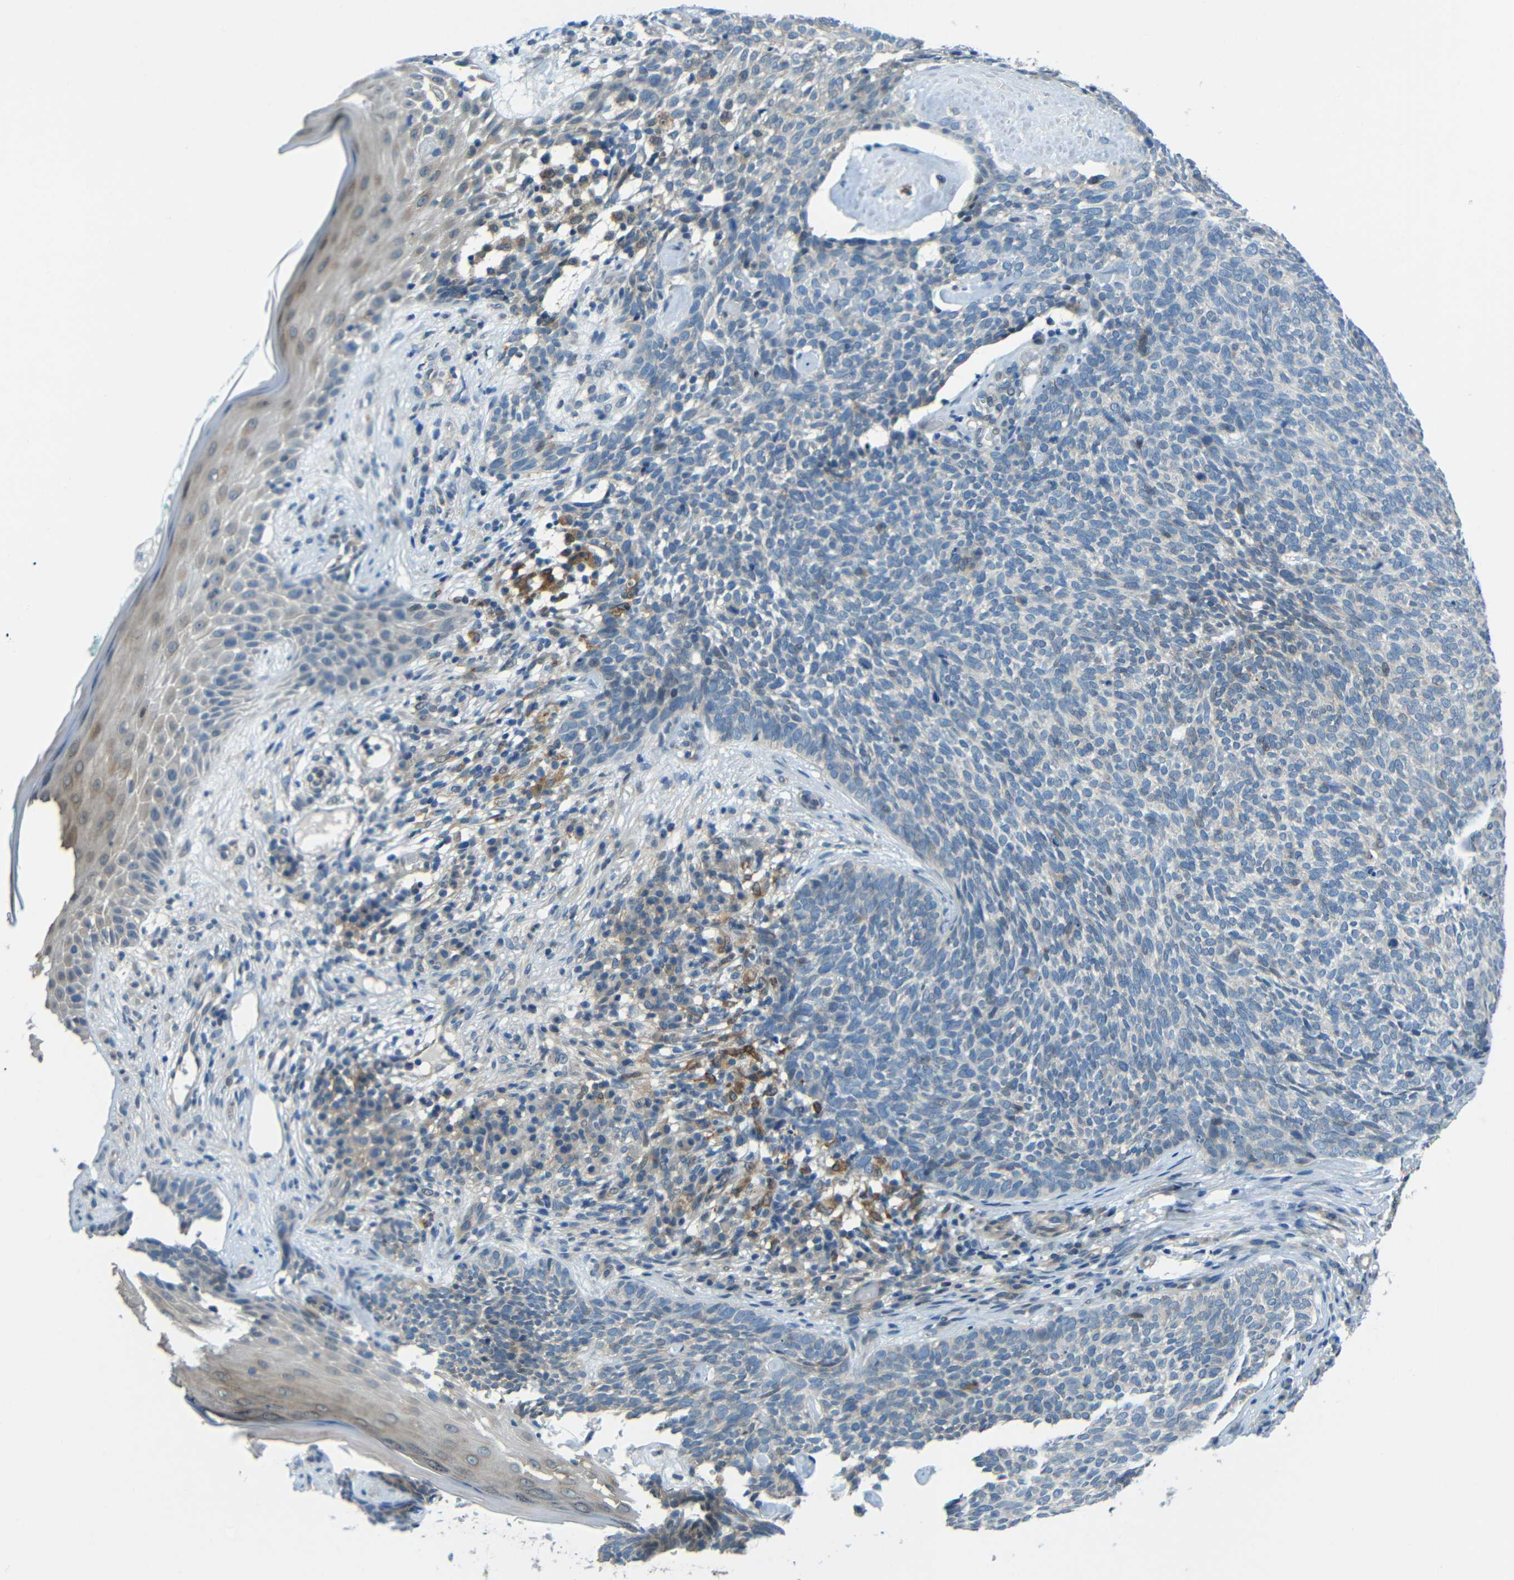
{"staining": {"intensity": "negative", "quantity": "none", "location": "none"}, "tissue": "skin cancer", "cell_type": "Tumor cells", "image_type": "cancer", "snomed": [{"axis": "morphology", "description": "Basal cell carcinoma"}, {"axis": "topography", "description": "Skin"}], "caption": "Immunohistochemistry image of basal cell carcinoma (skin) stained for a protein (brown), which exhibits no positivity in tumor cells. Nuclei are stained in blue.", "gene": "ANKRD22", "patient": {"sex": "female", "age": 84}}